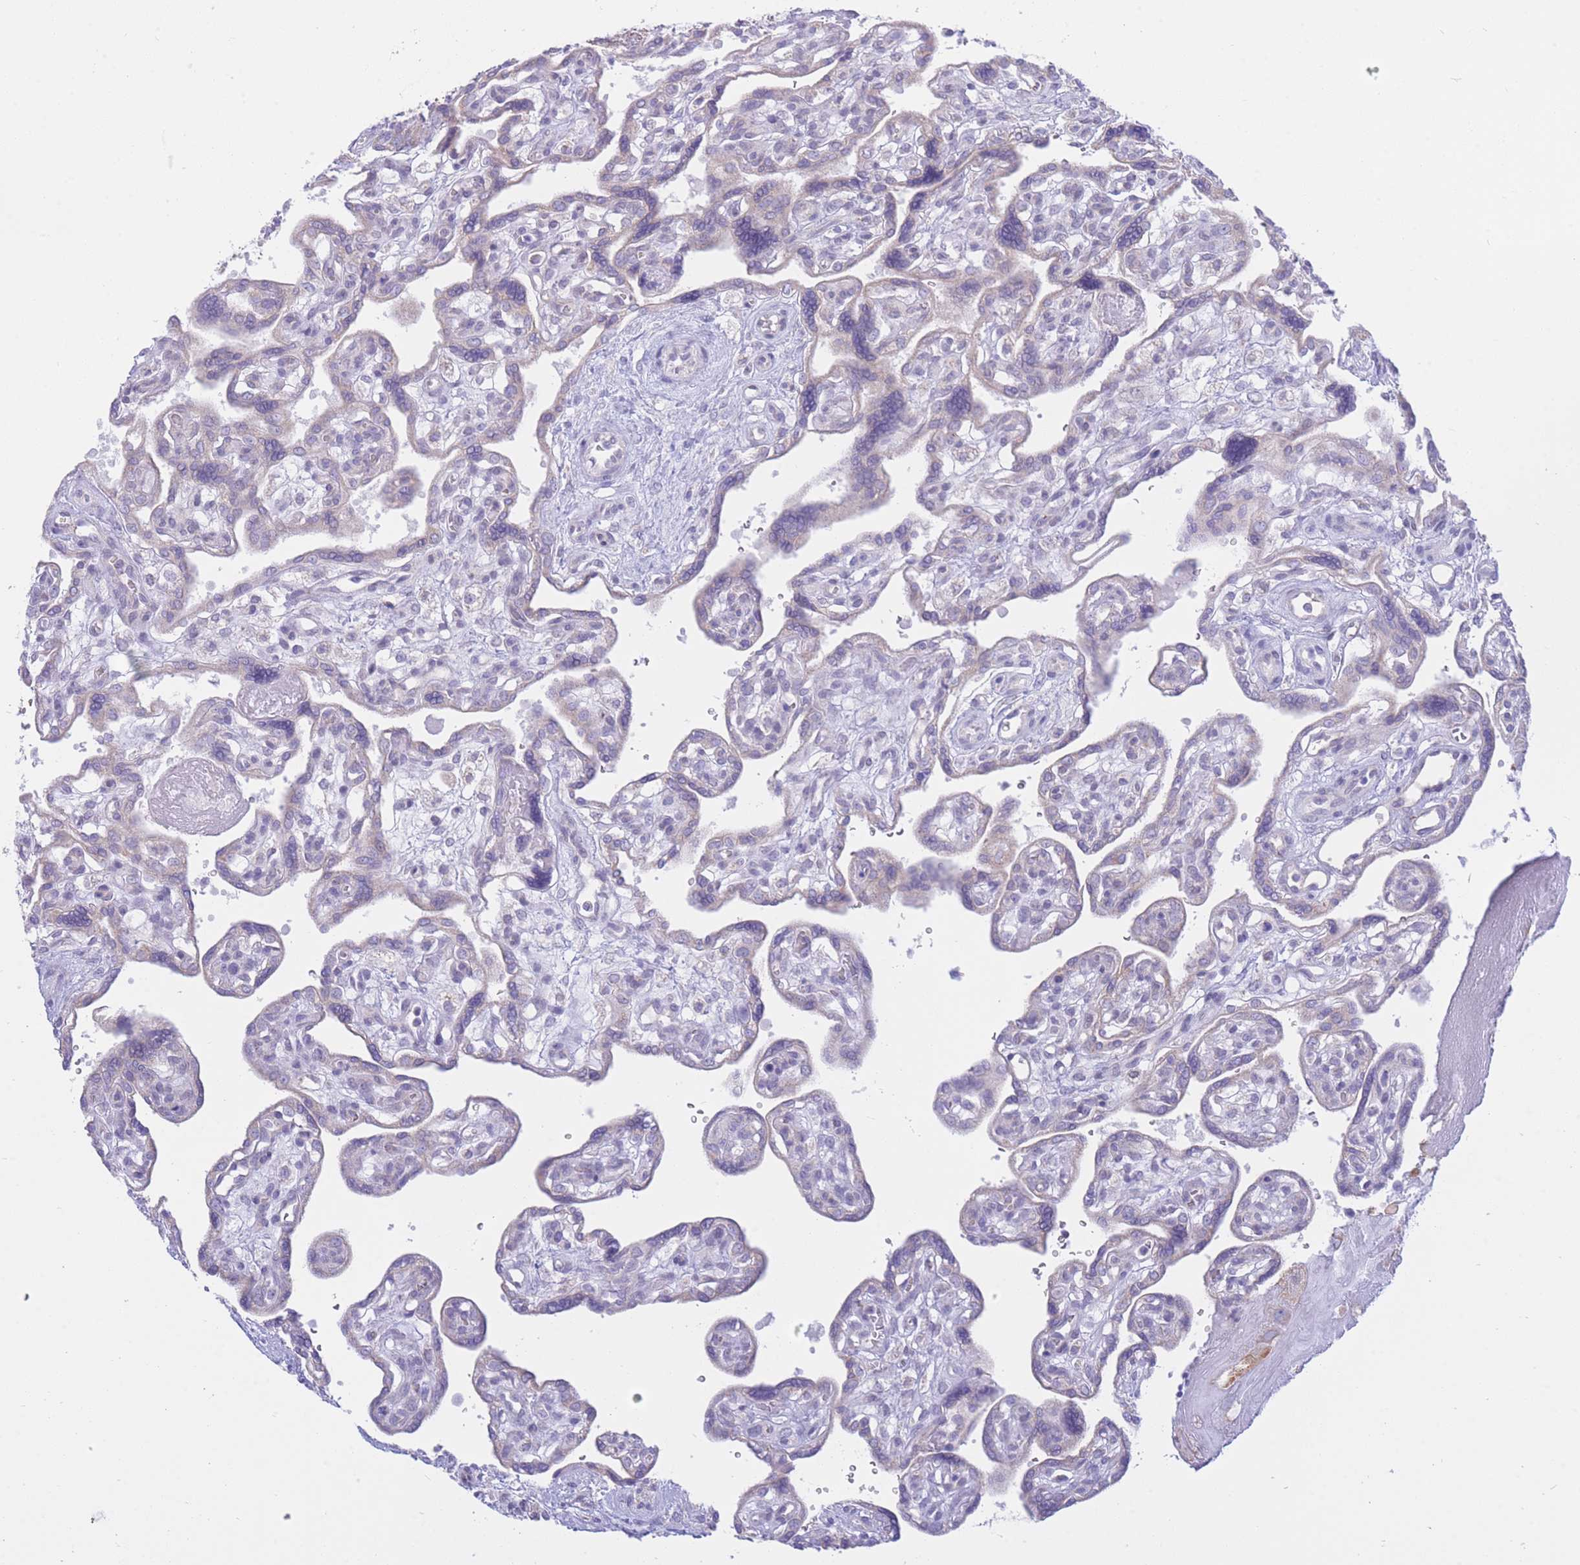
{"staining": {"intensity": "negative", "quantity": "none", "location": "none"}, "tissue": "placenta", "cell_type": "Trophoblastic cells", "image_type": "normal", "snomed": [{"axis": "morphology", "description": "Normal tissue, NOS"}, {"axis": "topography", "description": "Placenta"}], "caption": "IHC of unremarkable placenta demonstrates no positivity in trophoblastic cells. Nuclei are stained in blue.", "gene": "NANP", "patient": {"sex": "female", "age": 39}}